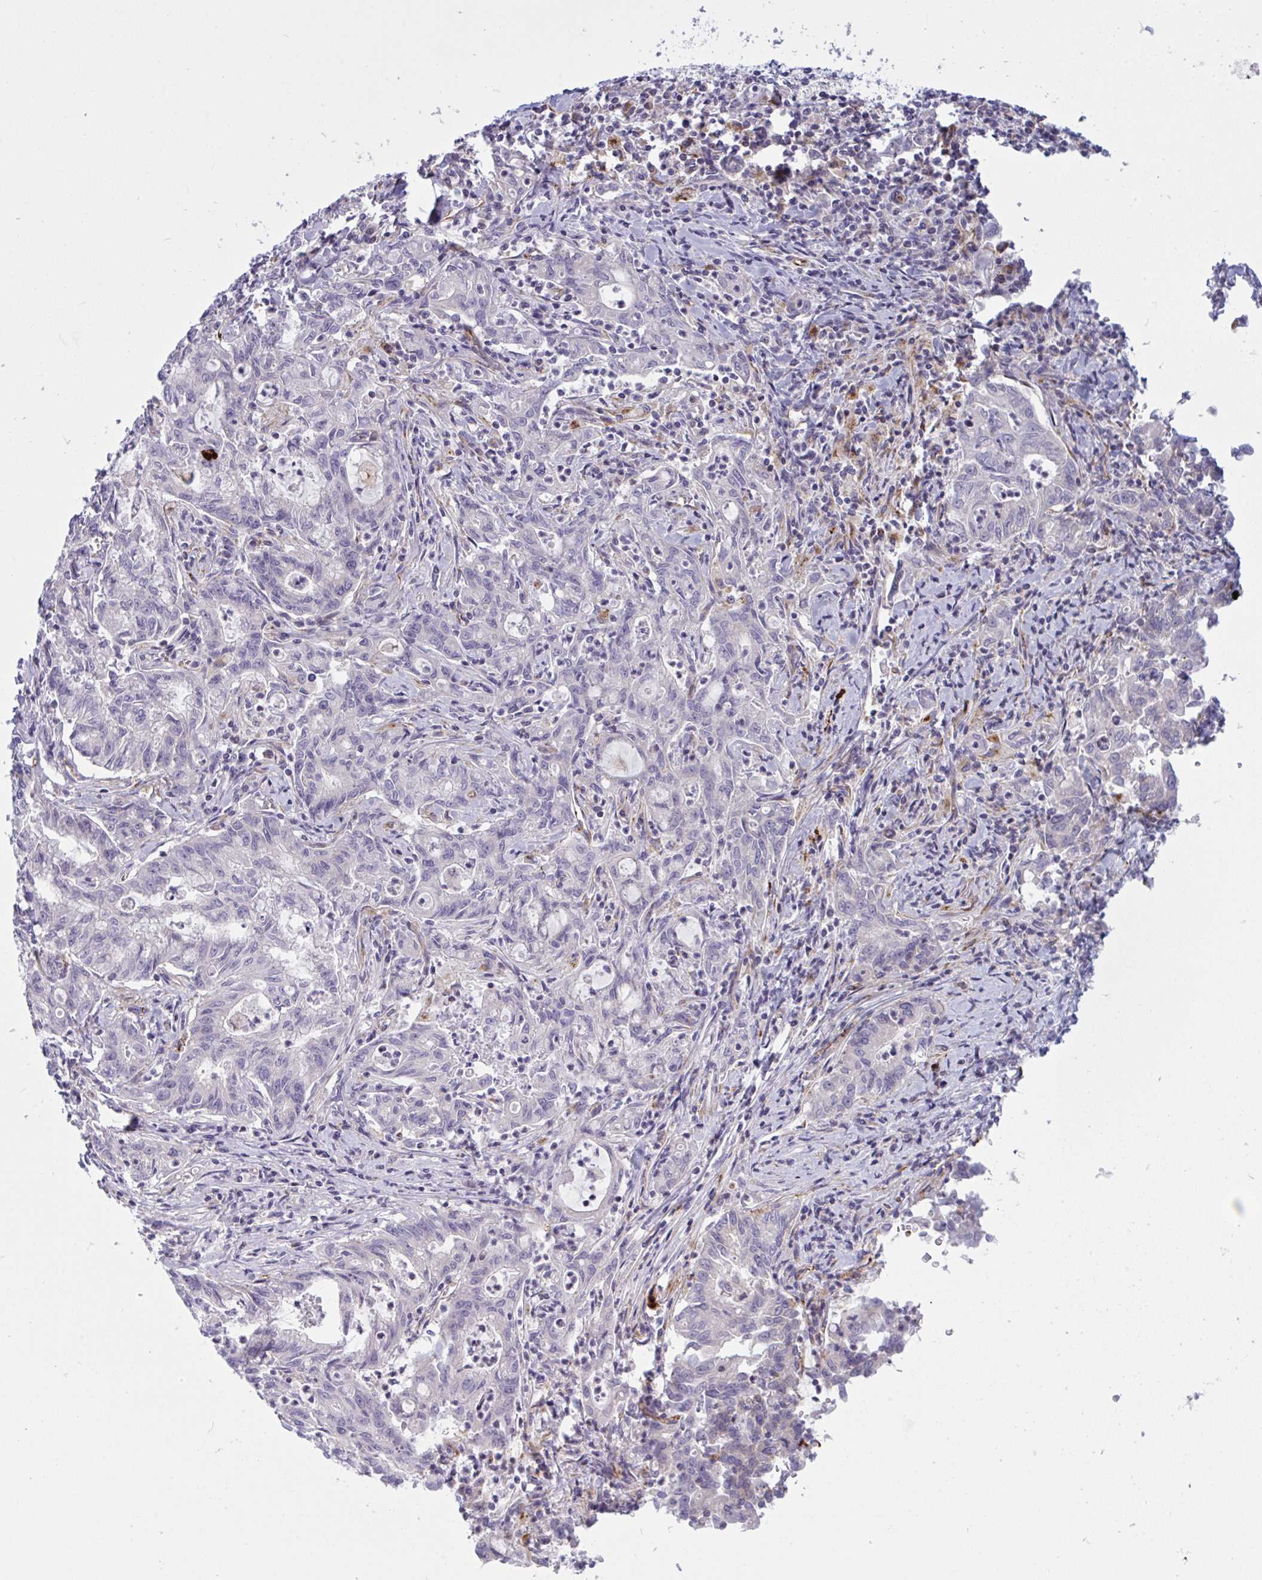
{"staining": {"intensity": "negative", "quantity": "none", "location": "none"}, "tissue": "stomach cancer", "cell_type": "Tumor cells", "image_type": "cancer", "snomed": [{"axis": "morphology", "description": "Adenocarcinoma, NOS"}, {"axis": "topography", "description": "Stomach, upper"}], "caption": "Immunohistochemistry of stomach cancer (adenocarcinoma) exhibits no expression in tumor cells.", "gene": "DCBLD1", "patient": {"sex": "female", "age": 79}}